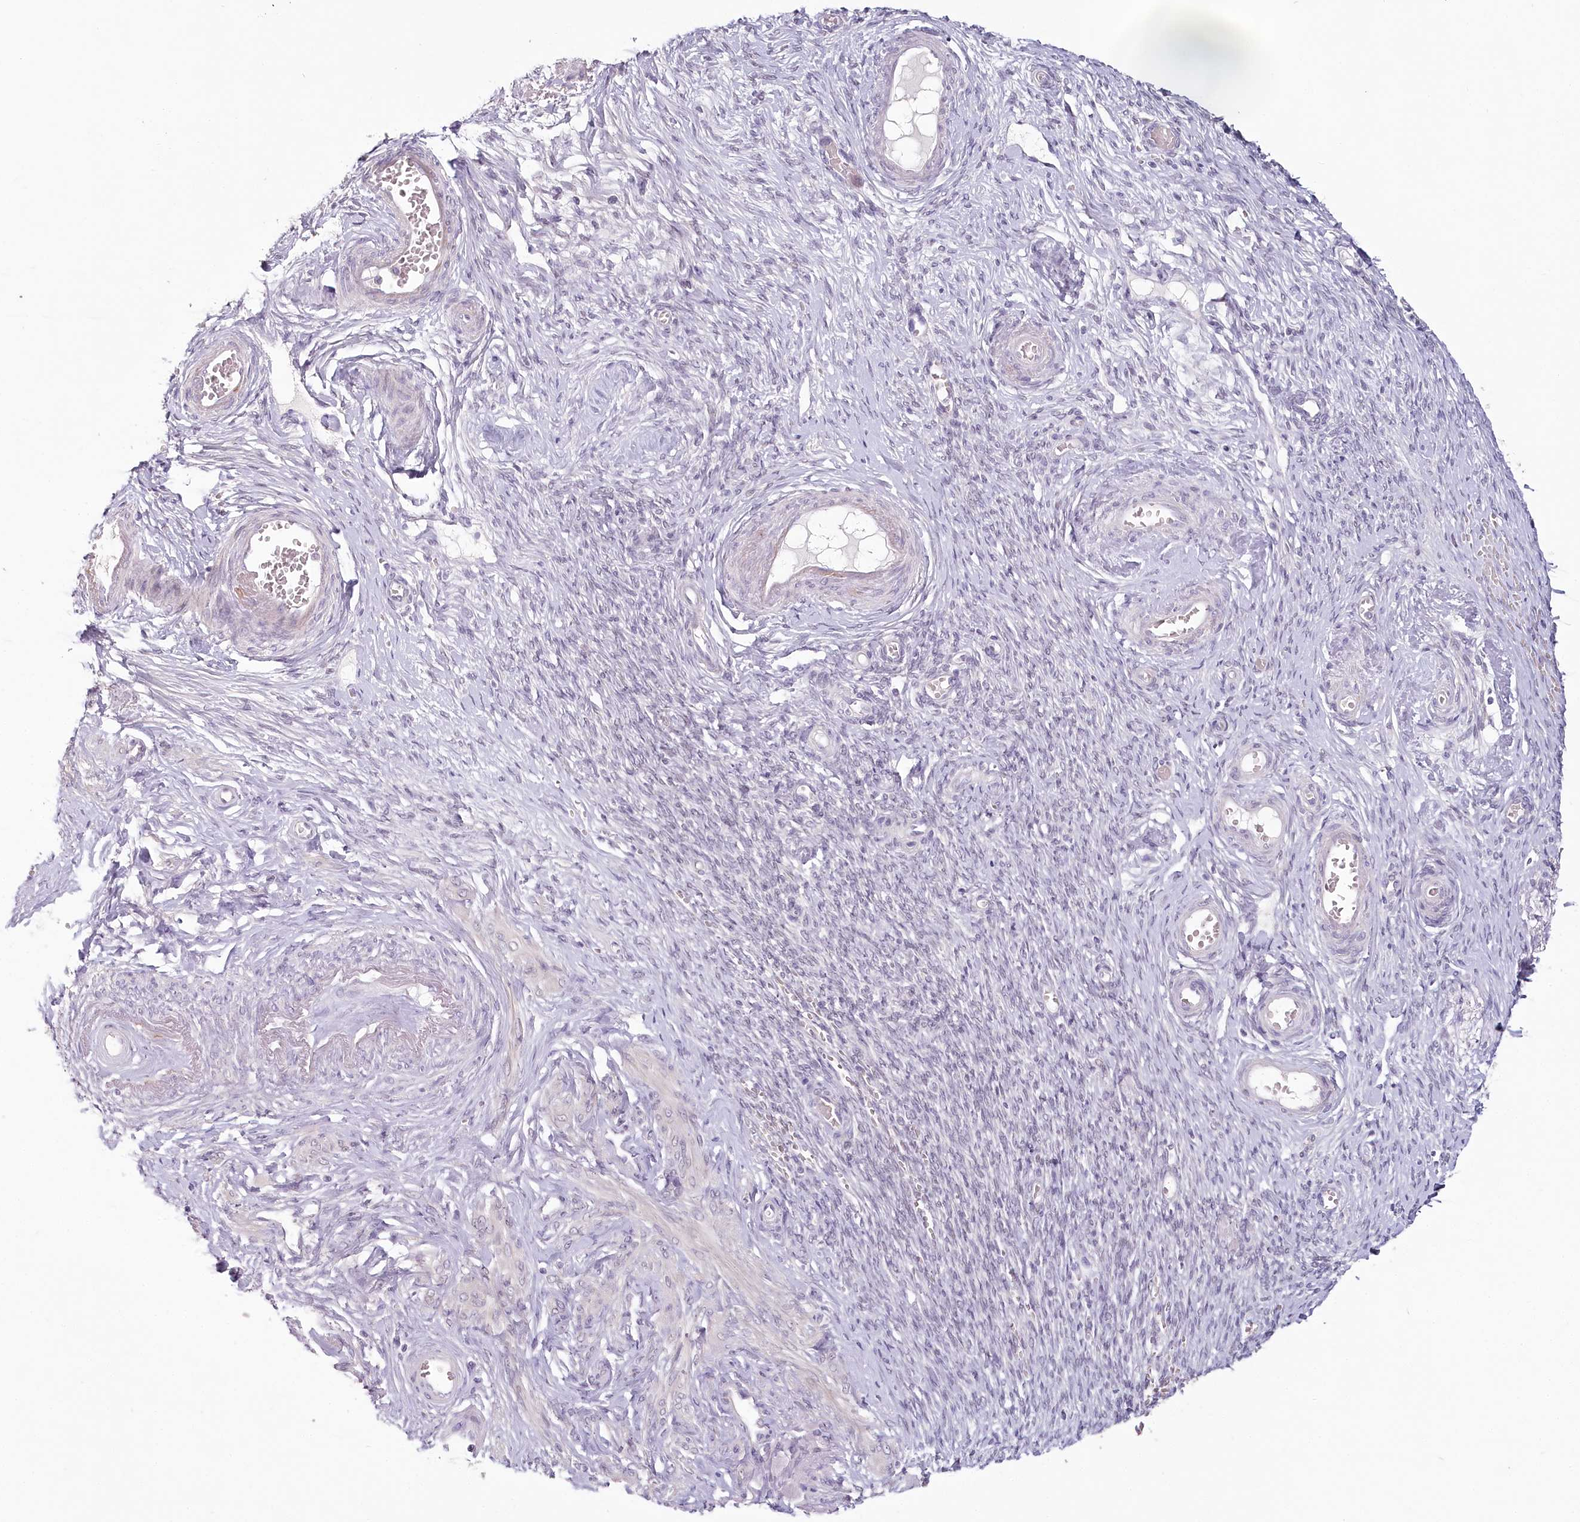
{"staining": {"intensity": "negative", "quantity": "none", "location": "none"}, "tissue": "adipose tissue", "cell_type": "Adipocytes", "image_type": "normal", "snomed": [{"axis": "morphology", "description": "Normal tissue, NOS"}, {"axis": "topography", "description": "Vascular tissue"}, {"axis": "topography", "description": "Fallopian tube"}, {"axis": "topography", "description": "Ovary"}], "caption": "Immunohistochemistry histopathology image of normal adipose tissue: adipose tissue stained with DAB demonstrates no significant protein expression in adipocytes.", "gene": "USP11", "patient": {"sex": "female", "age": 67}}